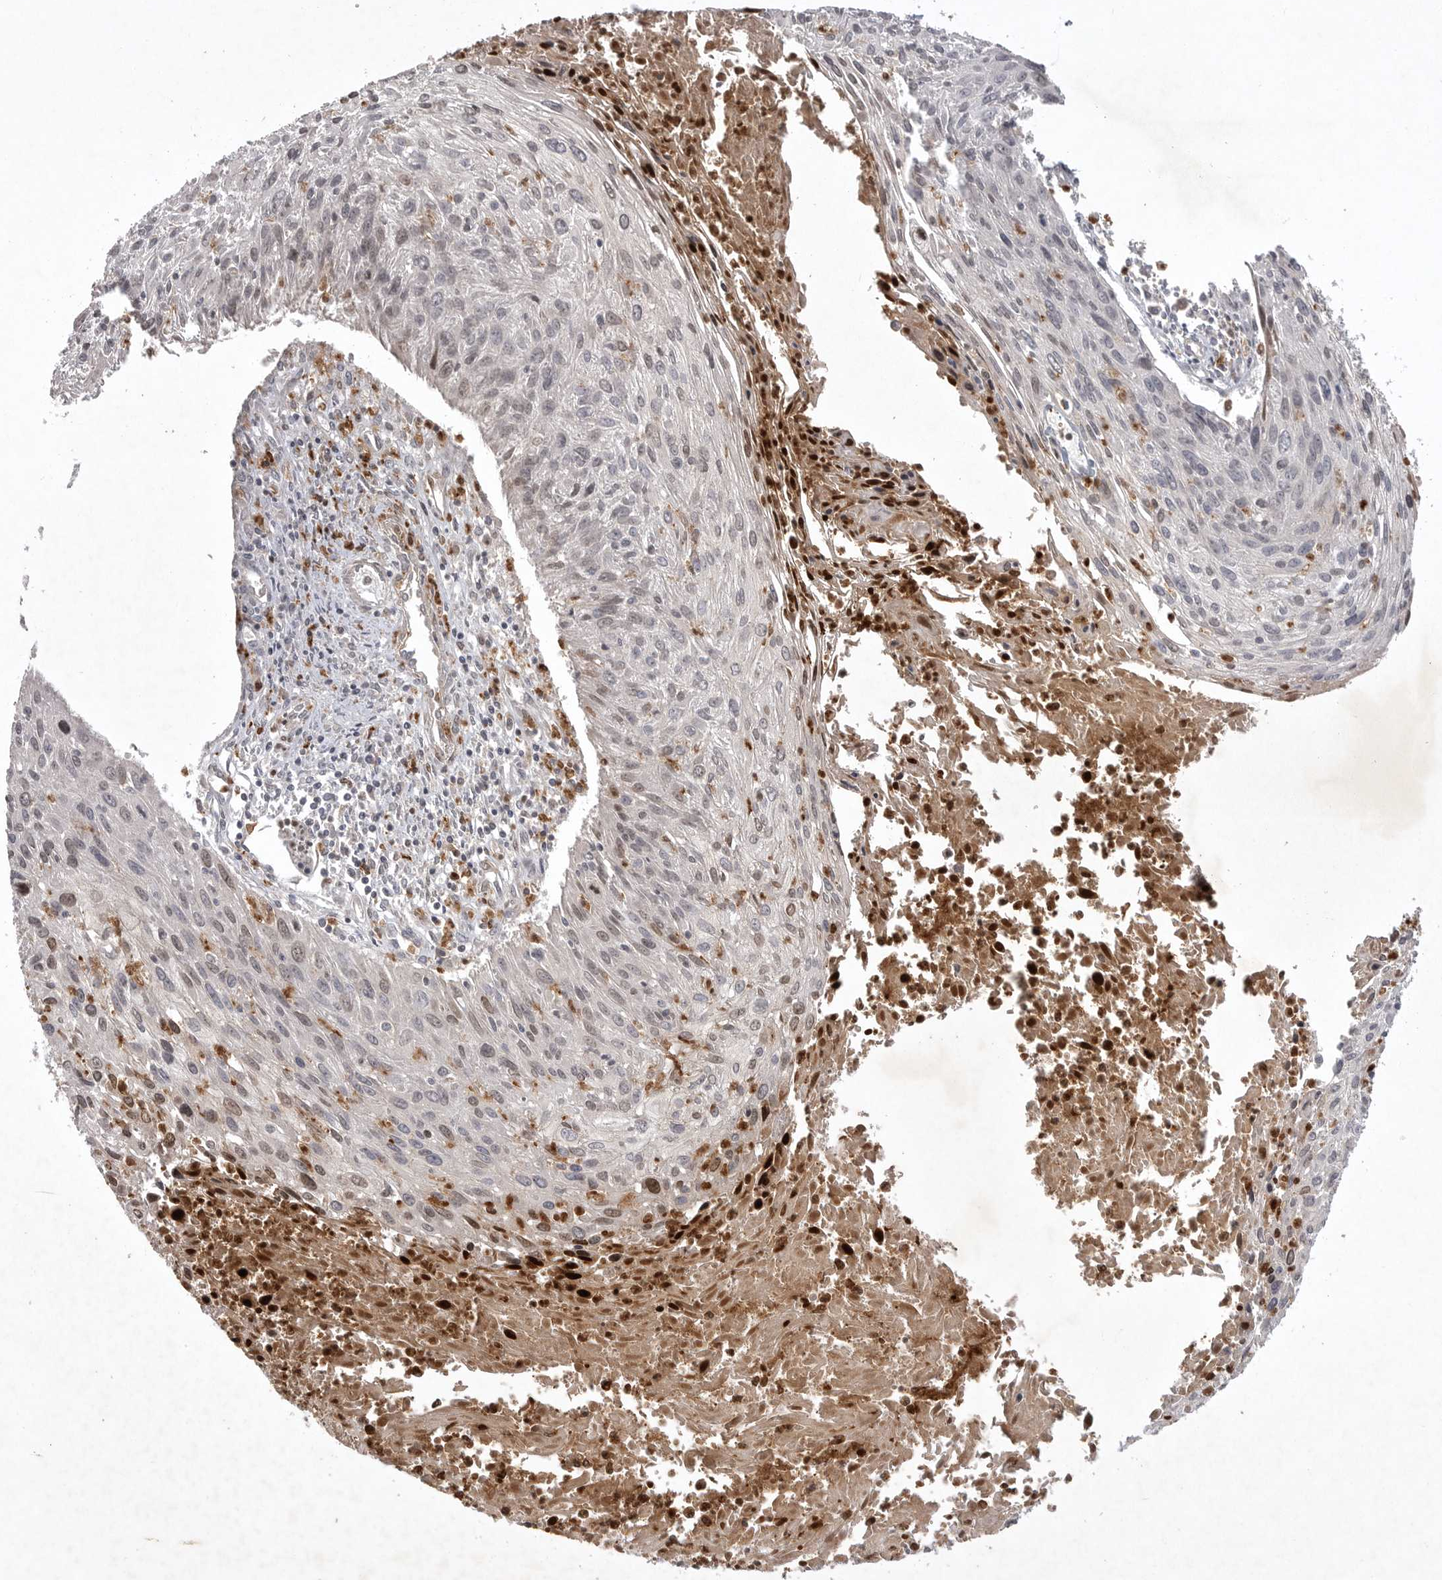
{"staining": {"intensity": "weak", "quantity": "<25%", "location": "cytoplasmic/membranous"}, "tissue": "cervical cancer", "cell_type": "Tumor cells", "image_type": "cancer", "snomed": [{"axis": "morphology", "description": "Squamous cell carcinoma, NOS"}, {"axis": "topography", "description": "Cervix"}], "caption": "The image displays no significant positivity in tumor cells of squamous cell carcinoma (cervical). (DAB (3,3'-diaminobenzidine) IHC, high magnification).", "gene": "UBE3D", "patient": {"sex": "female", "age": 51}}